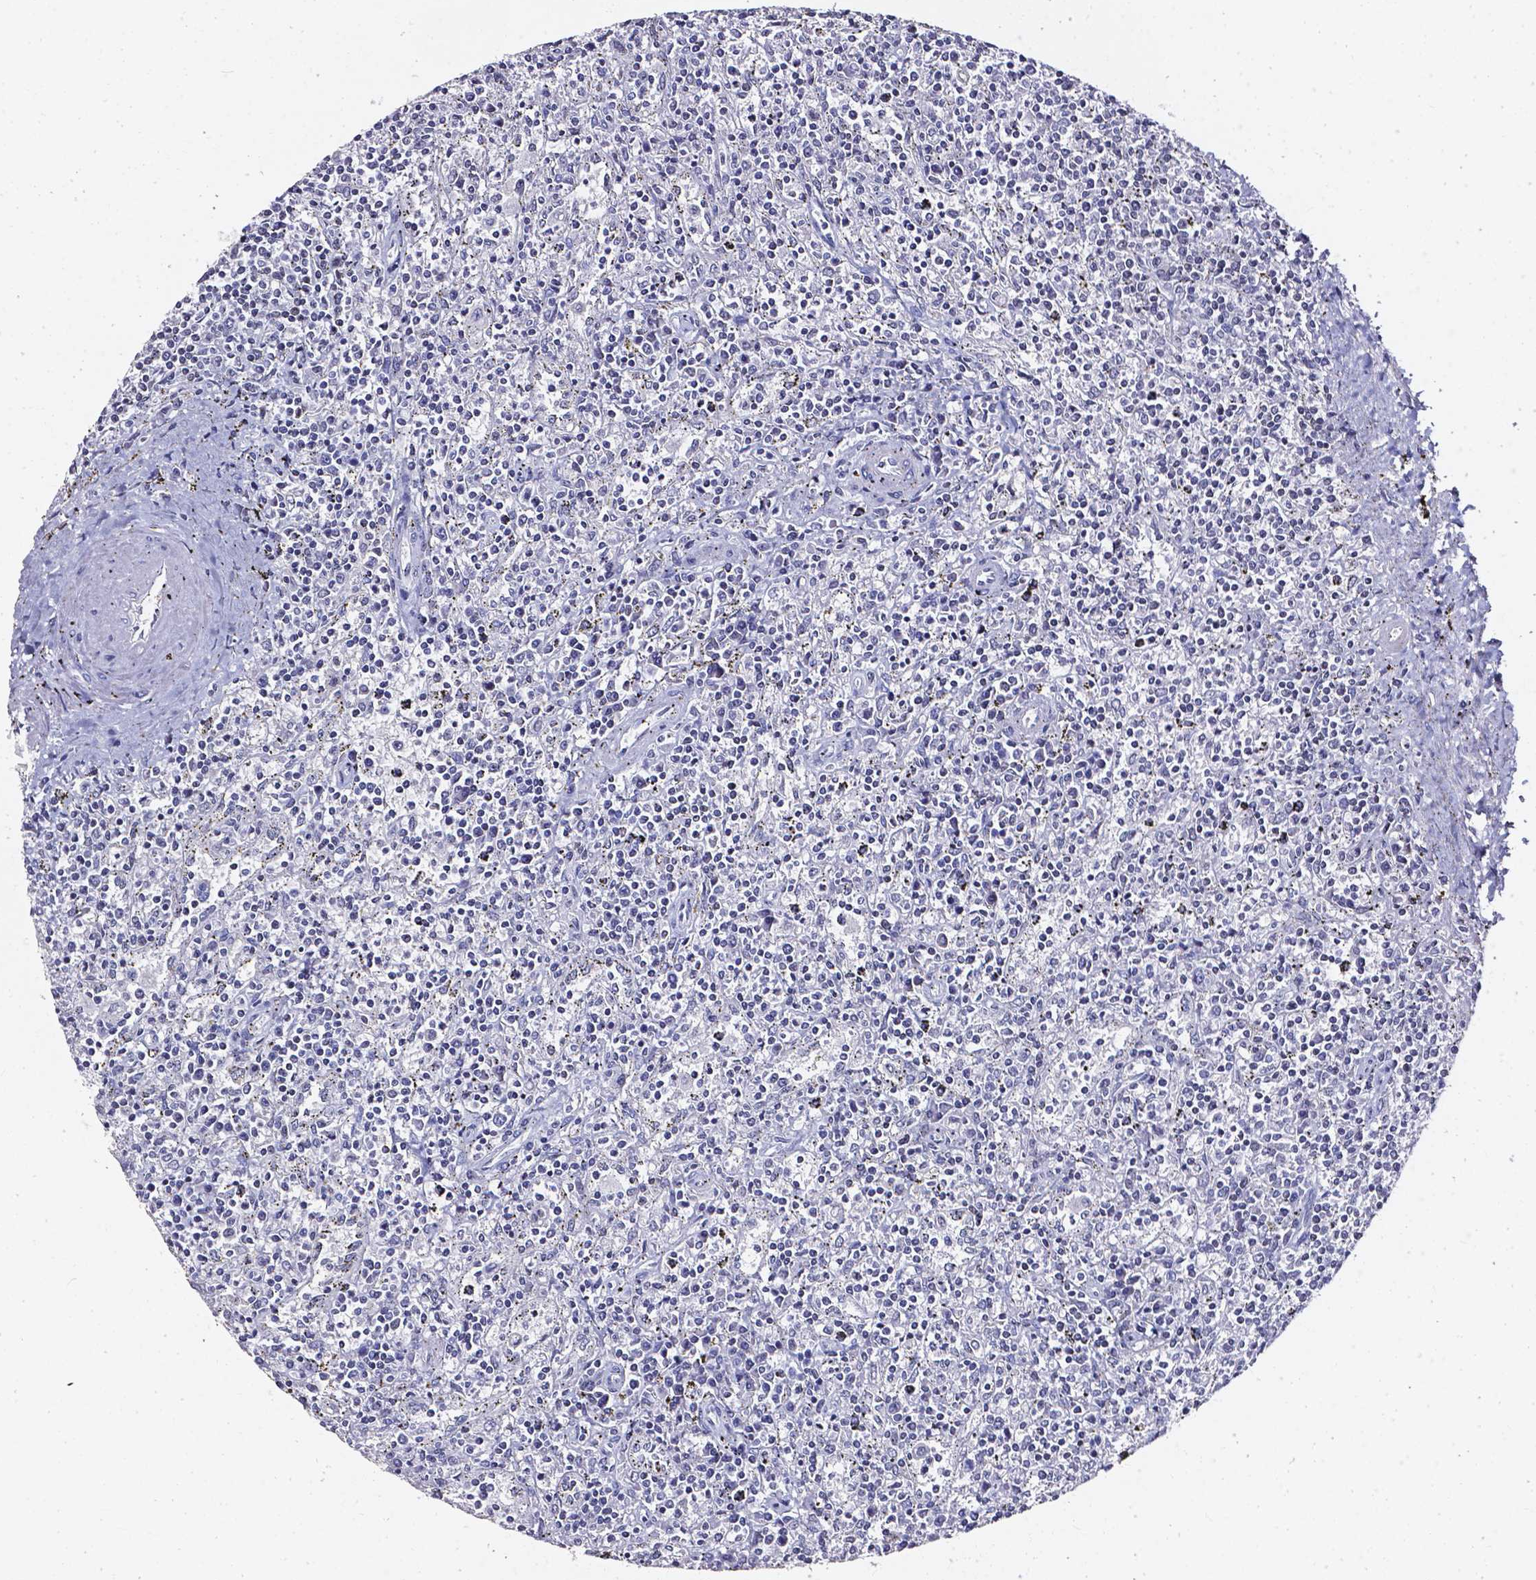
{"staining": {"intensity": "negative", "quantity": "none", "location": "none"}, "tissue": "lymphoma", "cell_type": "Tumor cells", "image_type": "cancer", "snomed": [{"axis": "morphology", "description": "Malignant lymphoma, non-Hodgkin's type, Low grade"}, {"axis": "topography", "description": "Spleen"}], "caption": "Protein analysis of low-grade malignant lymphoma, non-Hodgkin's type demonstrates no significant expression in tumor cells.", "gene": "AKR1B10", "patient": {"sex": "male", "age": 62}}